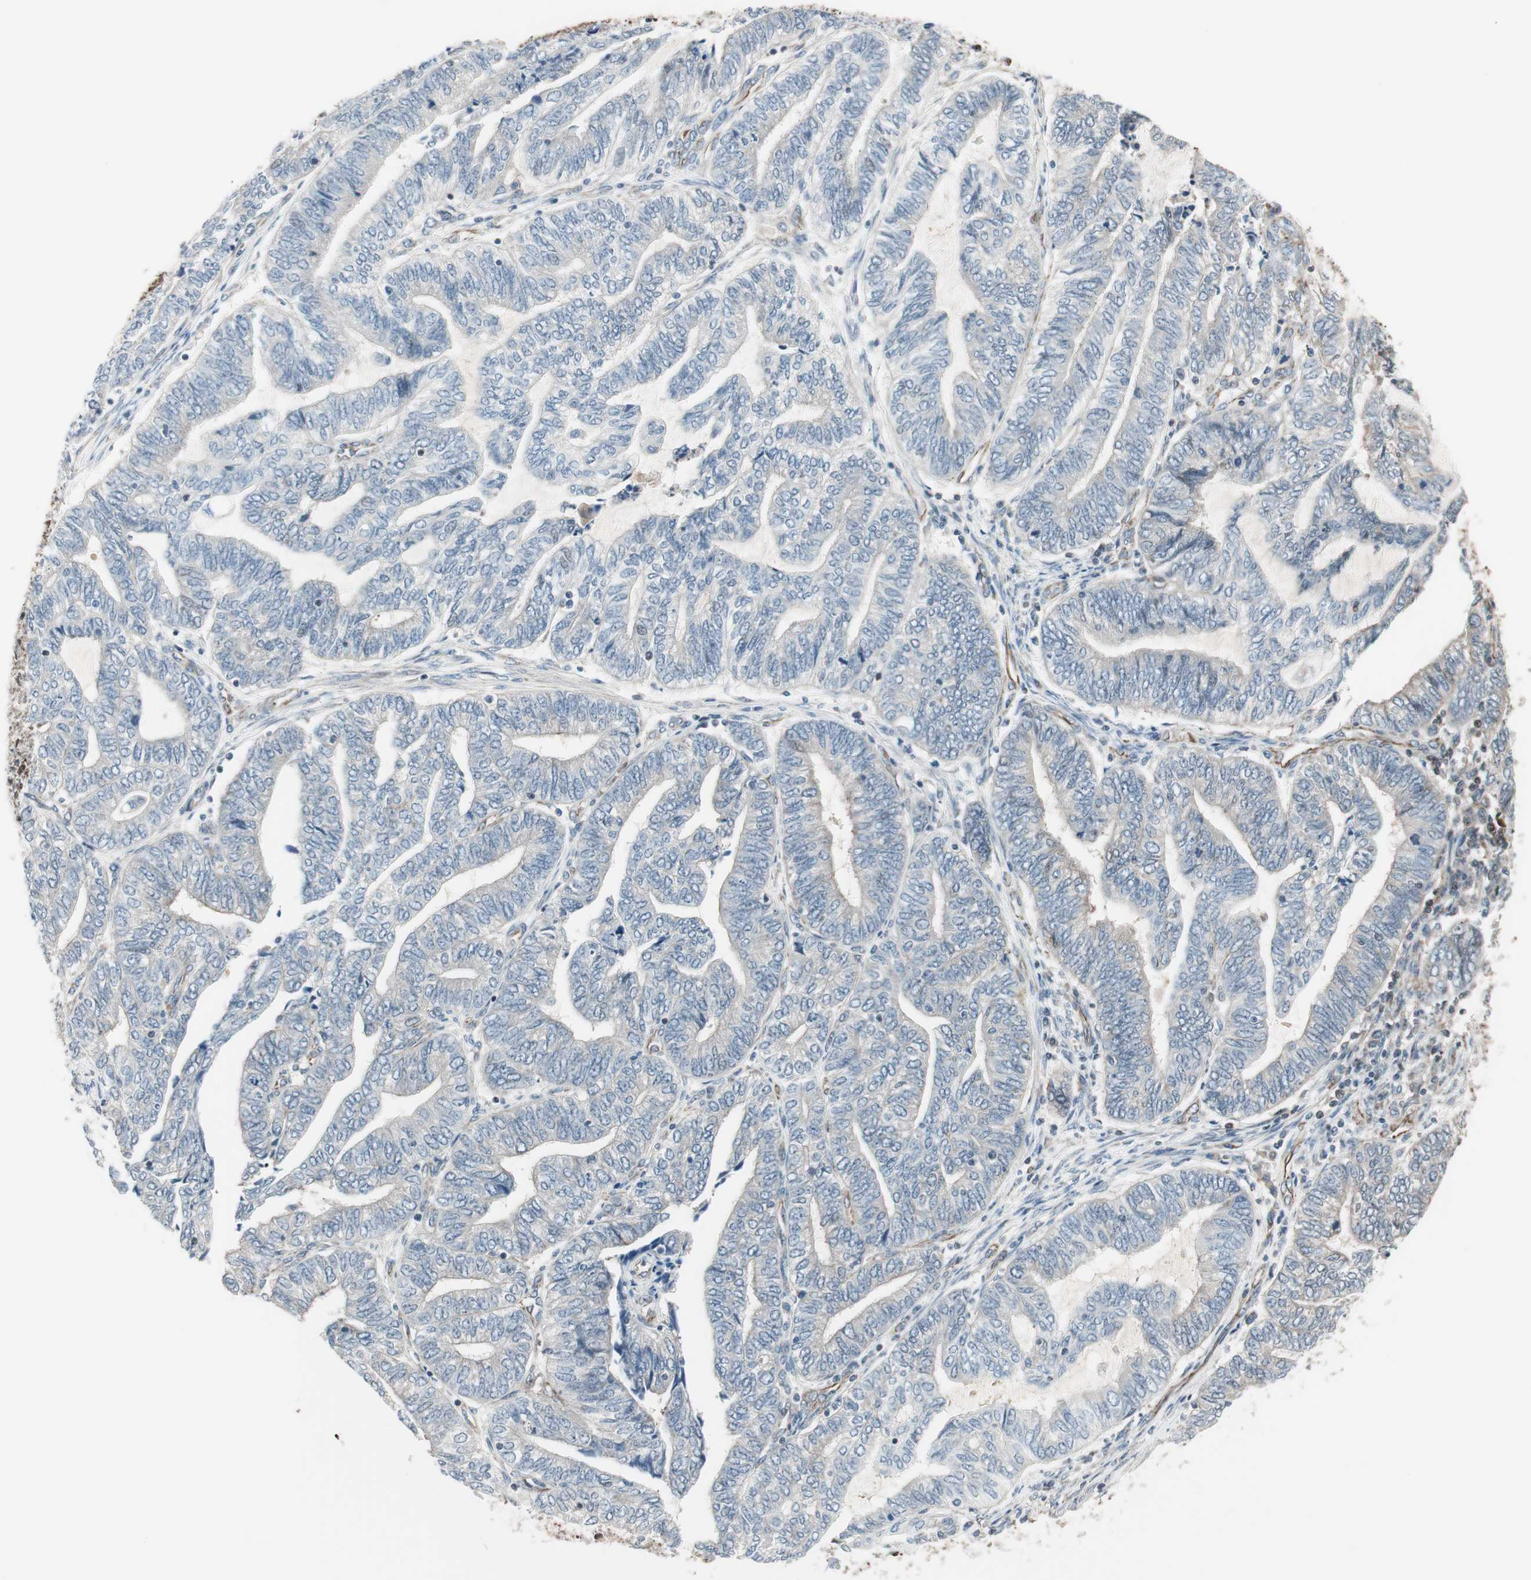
{"staining": {"intensity": "weak", "quantity": "25%-75%", "location": "cytoplasmic/membranous"}, "tissue": "endometrial cancer", "cell_type": "Tumor cells", "image_type": "cancer", "snomed": [{"axis": "morphology", "description": "Adenocarcinoma, NOS"}, {"axis": "topography", "description": "Uterus"}, {"axis": "topography", "description": "Endometrium"}], "caption": "Brown immunohistochemical staining in human adenocarcinoma (endometrial) reveals weak cytoplasmic/membranous positivity in approximately 25%-75% of tumor cells.", "gene": "MAD2L2", "patient": {"sex": "female", "age": 70}}